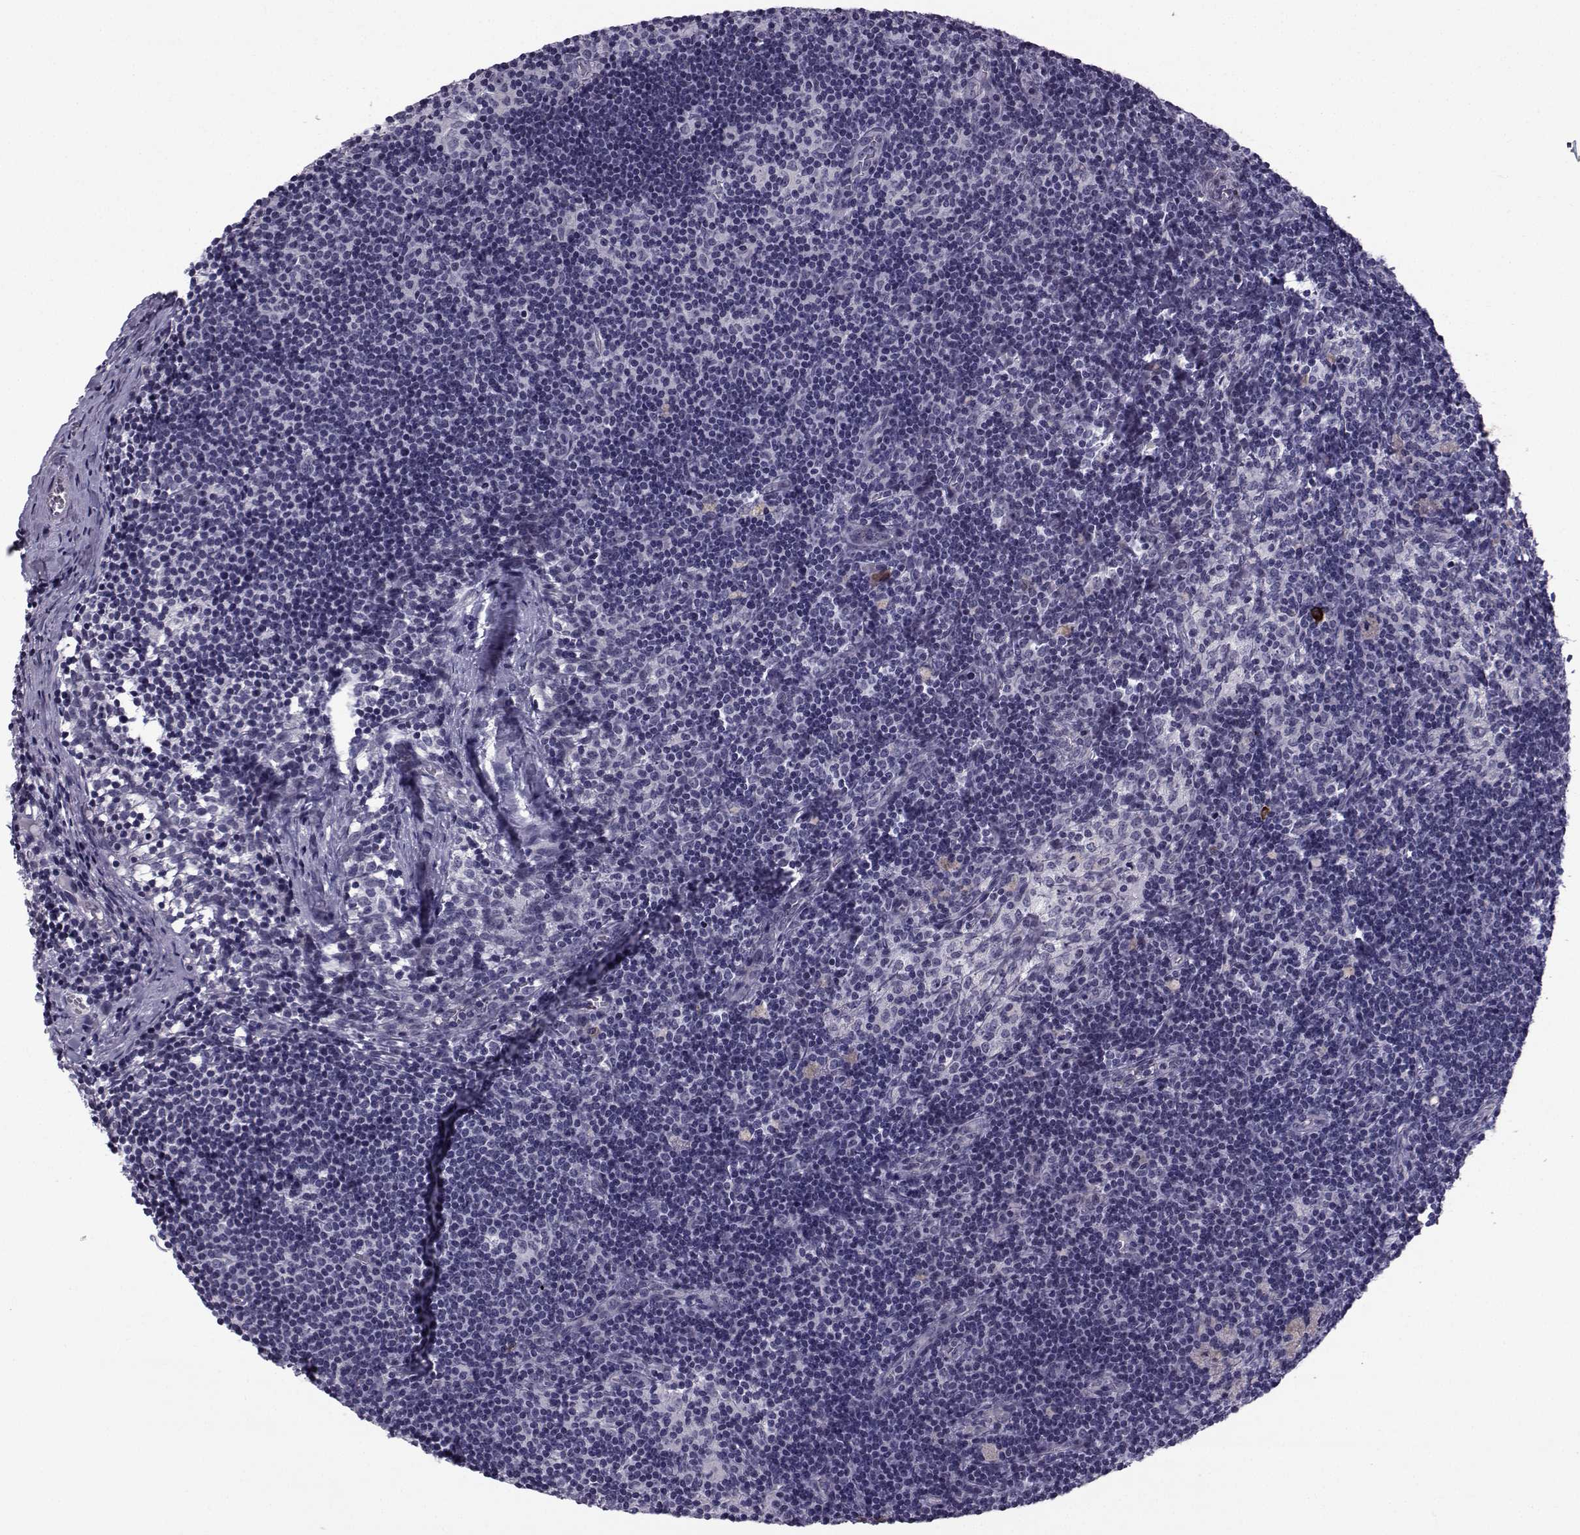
{"staining": {"intensity": "negative", "quantity": "none", "location": "none"}, "tissue": "lymph node", "cell_type": "Germinal center cells", "image_type": "normal", "snomed": [{"axis": "morphology", "description": "Normal tissue, NOS"}, {"axis": "topography", "description": "Lymph node"}], "caption": "DAB (3,3'-diaminobenzidine) immunohistochemical staining of normal lymph node demonstrates no significant expression in germinal center cells. Nuclei are stained in blue.", "gene": "RBM24", "patient": {"sex": "female", "age": 52}}